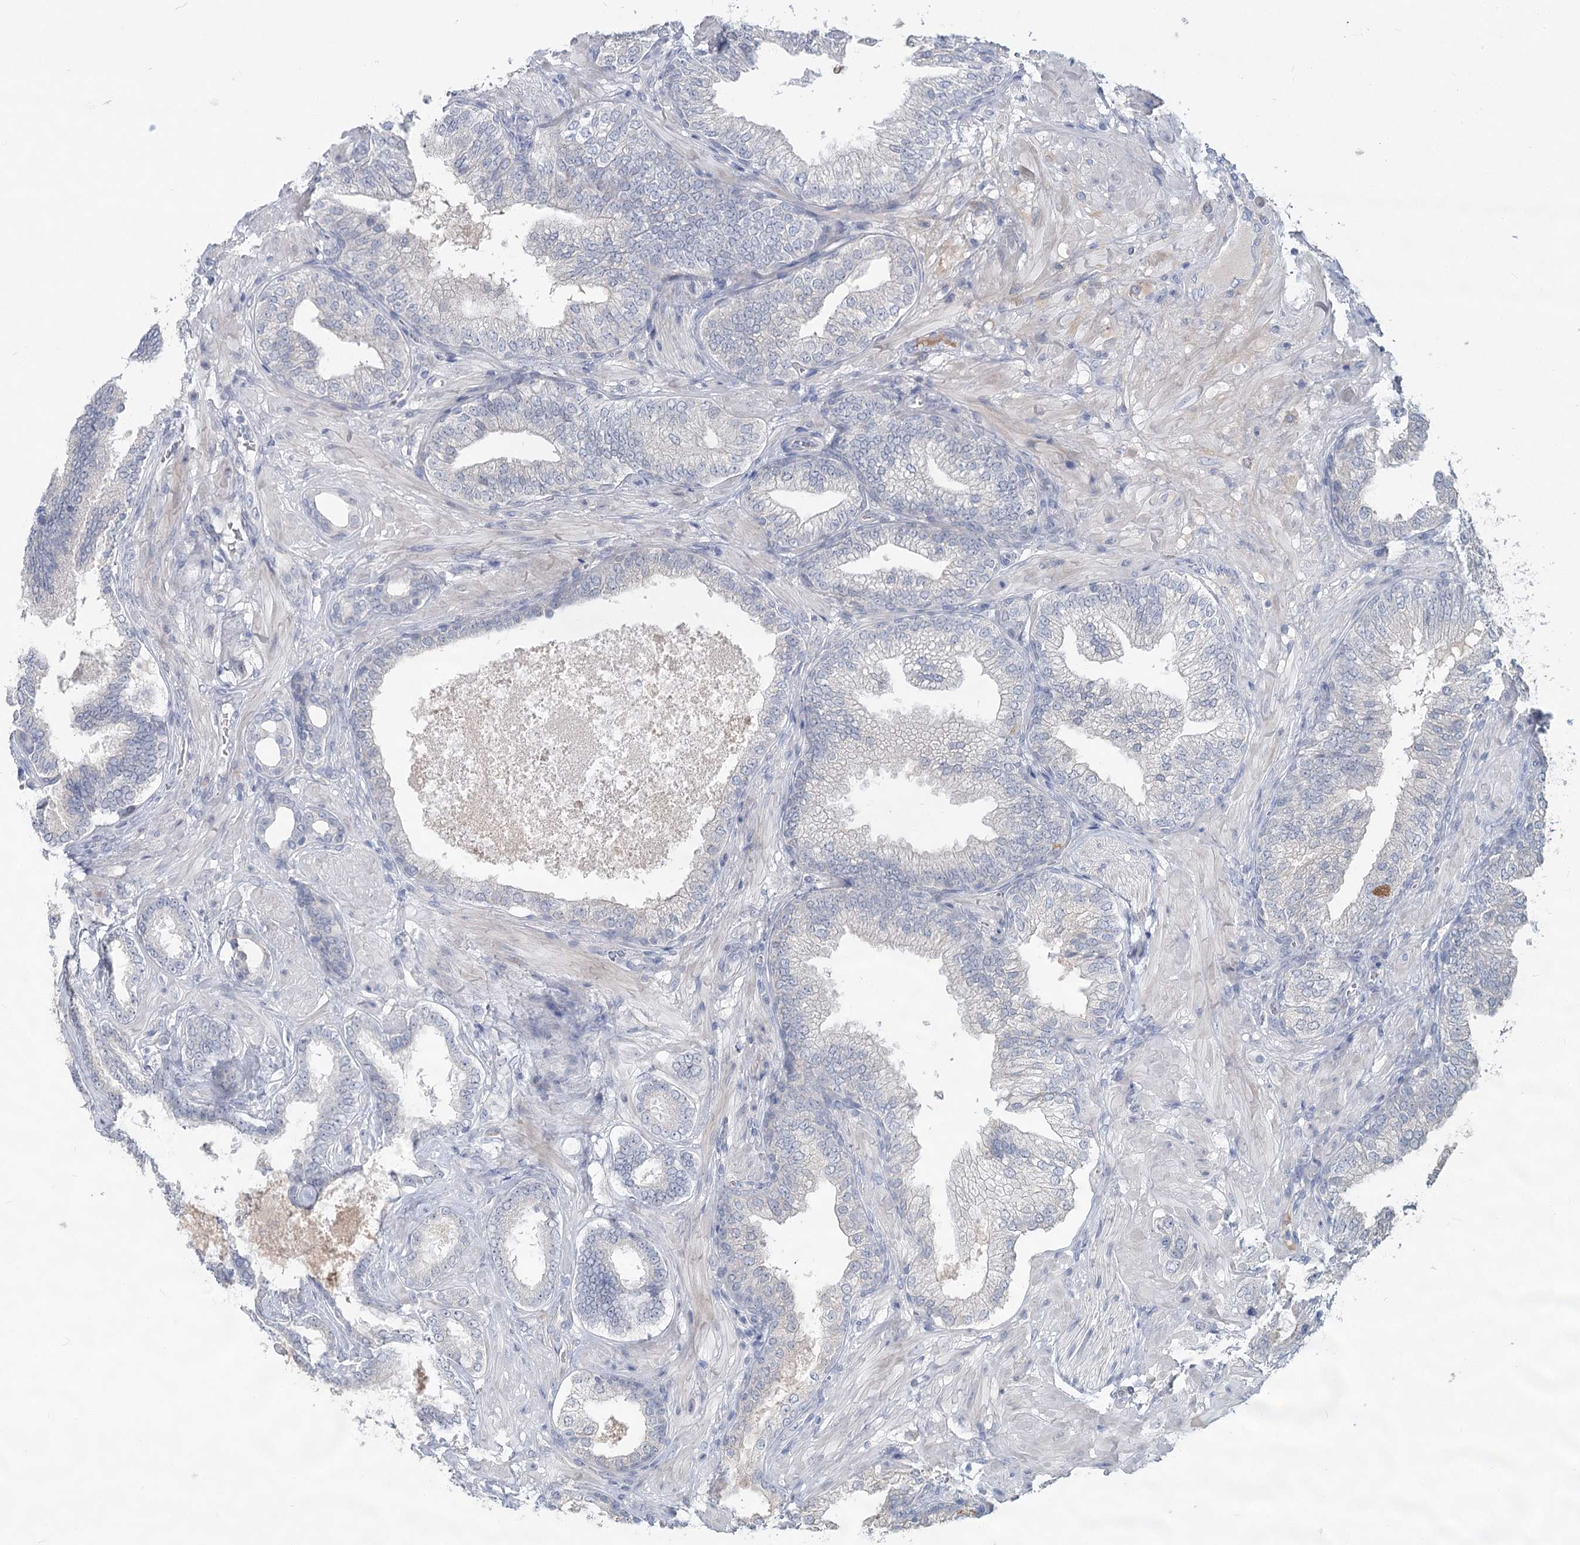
{"staining": {"intensity": "negative", "quantity": "none", "location": "none"}, "tissue": "prostate cancer", "cell_type": "Tumor cells", "image_type": "cancer", "snomed": [{"axis": "morphology", "description": "Adenocarcinoma, High grade"}, {"axis": "topography", "description": "Prostate"}], "caption": "The IHC micrograph has no significant positivity in tumor cells of high-grade adenocarcinoma (prostate) tissue.", "gene": "SLC9A3", "patient": {"sex": "male", "age": 59}}